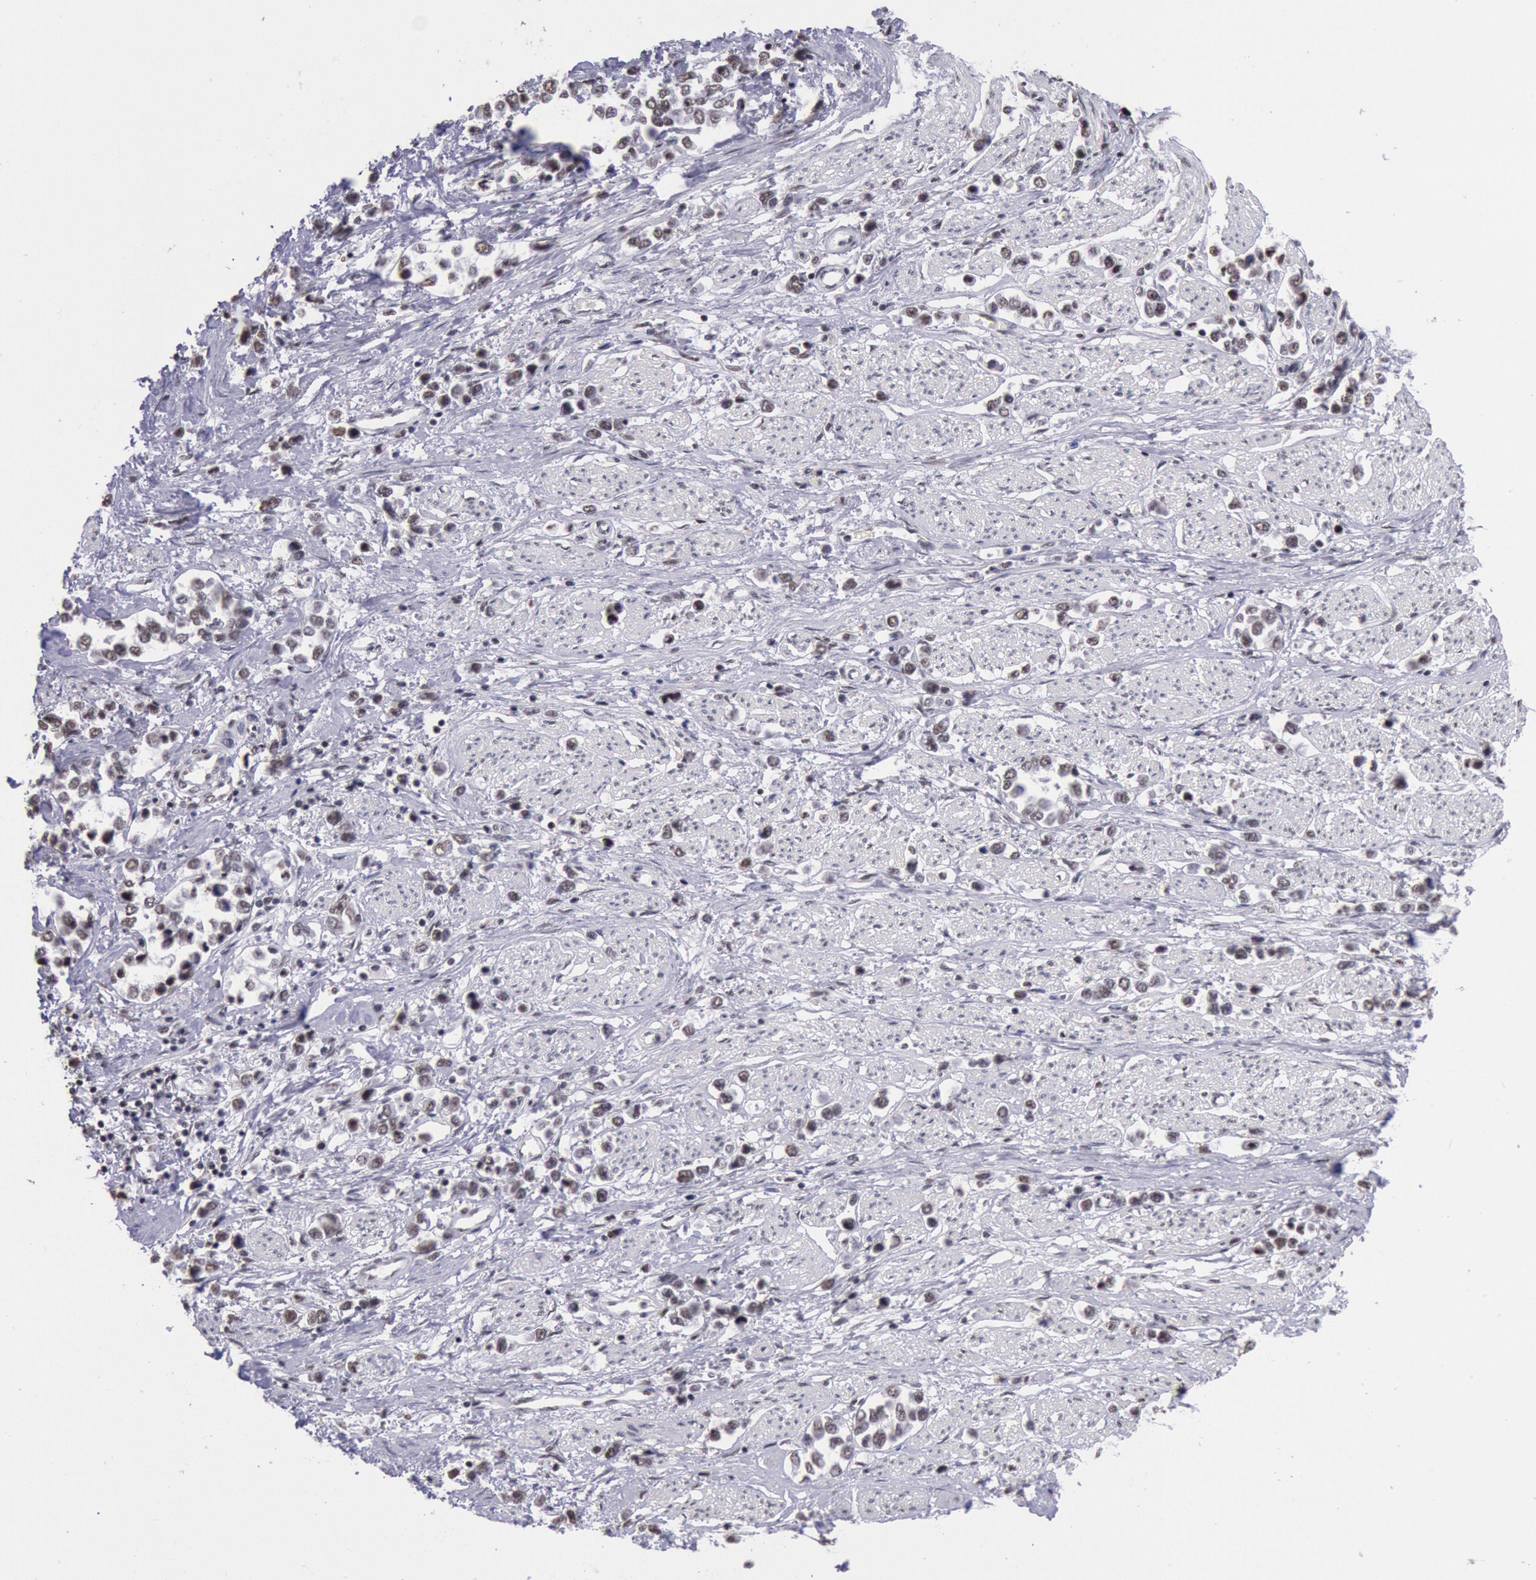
{"staining": {"intensity": "moderate", "quantity": ">75%", "location": "nuclear"}, "tissue": "stomach cancer", "cell_type": "Tumor cells", "image_type": "cancer", "snomed": [{"axis": "morphology", "description": "Adenocarcinoma, NOS"}, {"axis": "topography", "description": "Stomach, upper"}], "caption": "IHC of human stomach cancer (adenocarcinoma) demonstrates medium levels of moderate nuclear staining in approximately >75% of tumor cells.", "gene": "SNRPD3", "patient": {"sex": "male", "age": 76}}